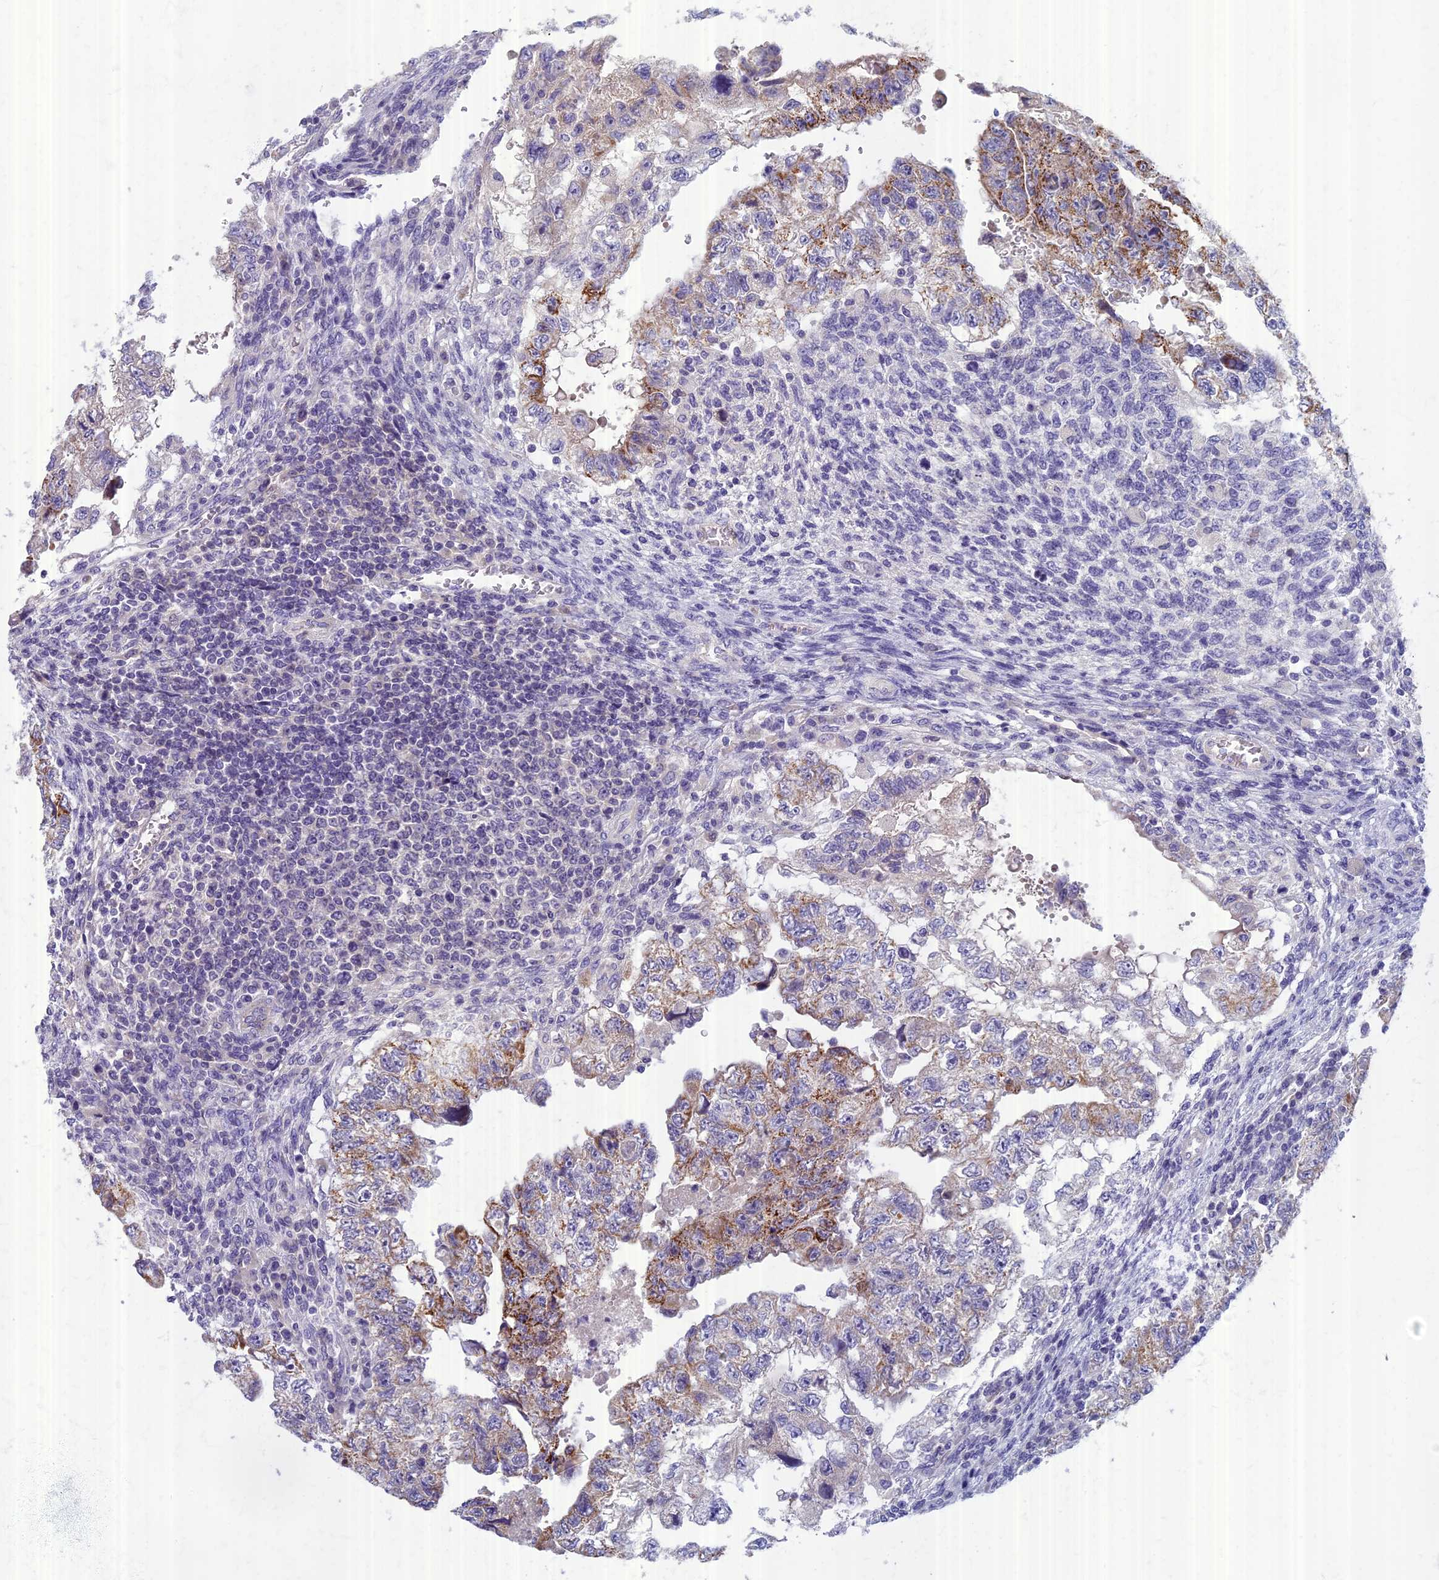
{"staining": {"intensity": "moderate", "quantity": "<25%", "location": "cytoplasmic/membranous"}, "tissue": "testis cancer", "cell_type": "Tumor cells", "image_type": "cancer", "snomed": [{"axis": "morphology", "description": "Carcinoma, Embryonal, NOS"}, {"axis": "topography", "description": "Testis"}], "caption": "A micrograph showing moderate cytoplasmic/membranous expression in approximately <25% of tumor cells in embryonal carcinoma (testis), as visualized by brown immunohistochemical staining.", "gene": "AP4E1", "patient": {"sex": "male", "age": 36}}